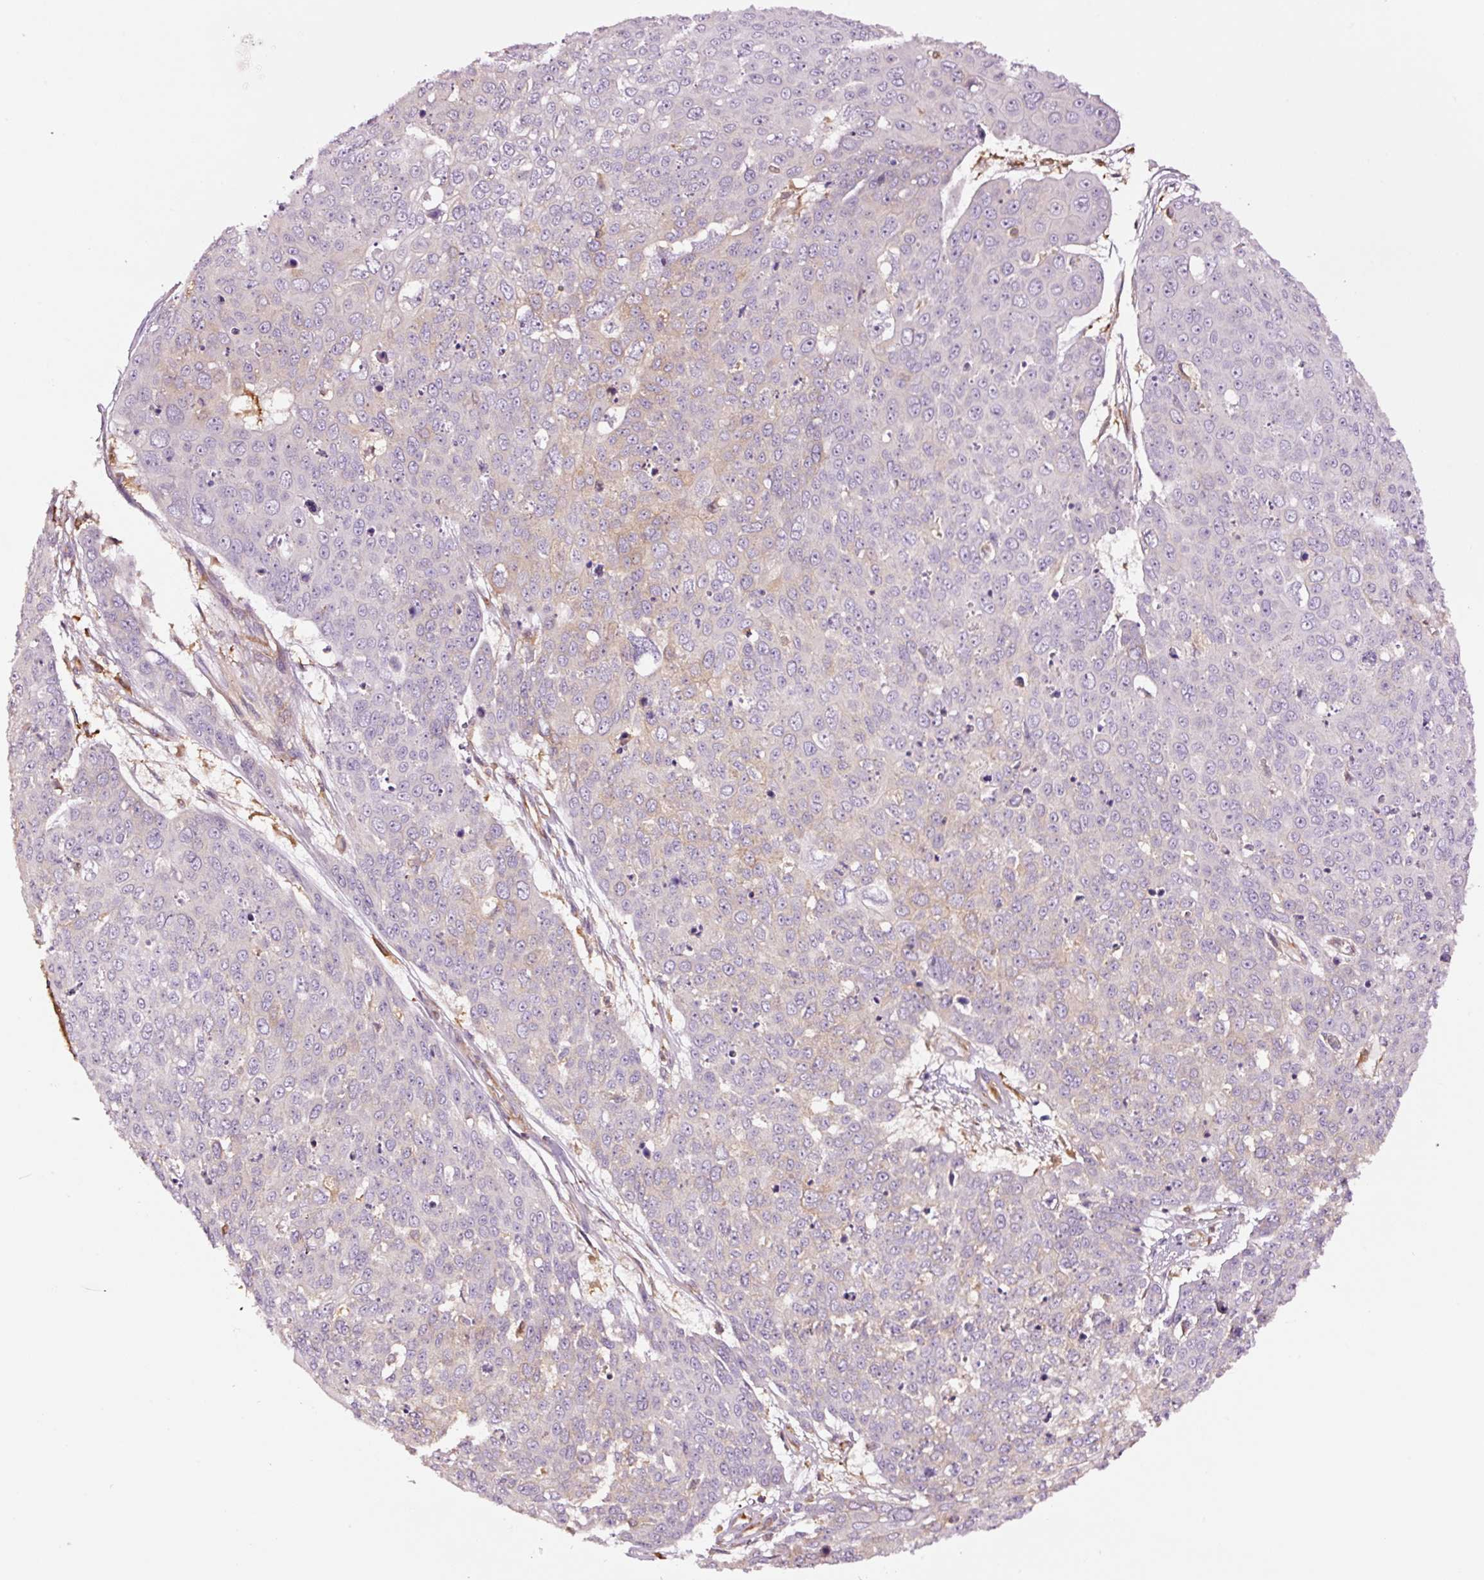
{"staining": {"intensity": "negative", "quantity": "none", "location": "none"}, "tissue": "skin cancer", "cell_type": "Tumor cells", "image_type": "cancer", "snomed": [{"axis": "morphology", "description": "Squamous cell carcinoma, NOS"}, {"axis": "topography", "description": "Skin"}], "caption": "A micrograph of skin cancer (squamous cell carcinoma) stained for a protein shows no brown staining in tumor cells.", "gene": "METAP1", "patient": {"sex": "male", "age": 71}}